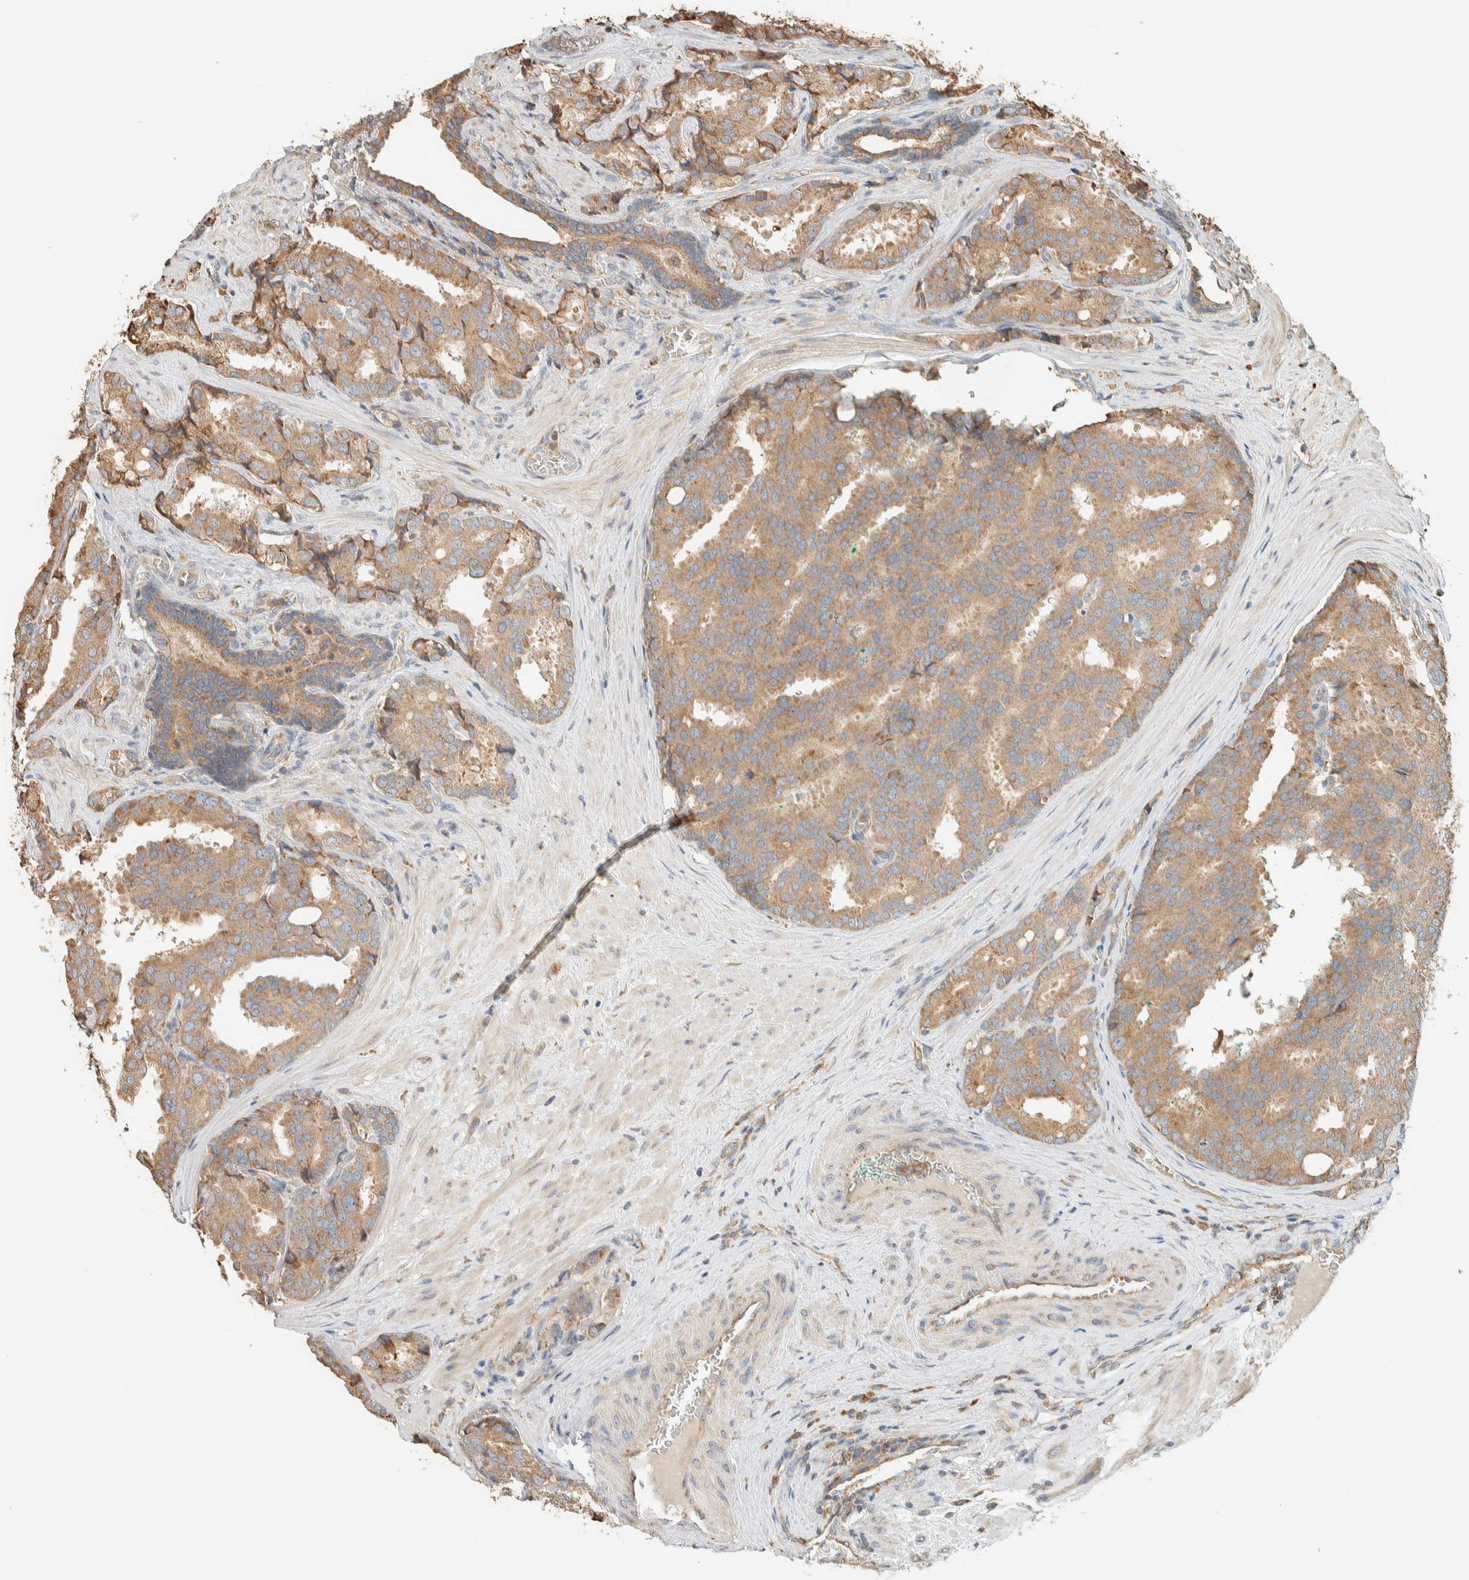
{"staining": {"intensity": "moderate", "quantity": ">75%", "location": "cytoplasmic/membranous"}, "tissue": "prostate cancer", "cell_type": "Tumor cells", "image_type": "cancer", "snomed": [{"axis": "morphology", "description": "Adenocarcinoma, High grade"}, {"axis": "topography", "description": "Prostate"}], "caption": "Tumor cells show medium levels of moderate cytoplasmic/membranous staining in about >75% of cells in human adenocarcinoma (high-grade) (prostate).", "gene": "RAB11FIP1", "patient": {"sex": "male", "age": 50}}